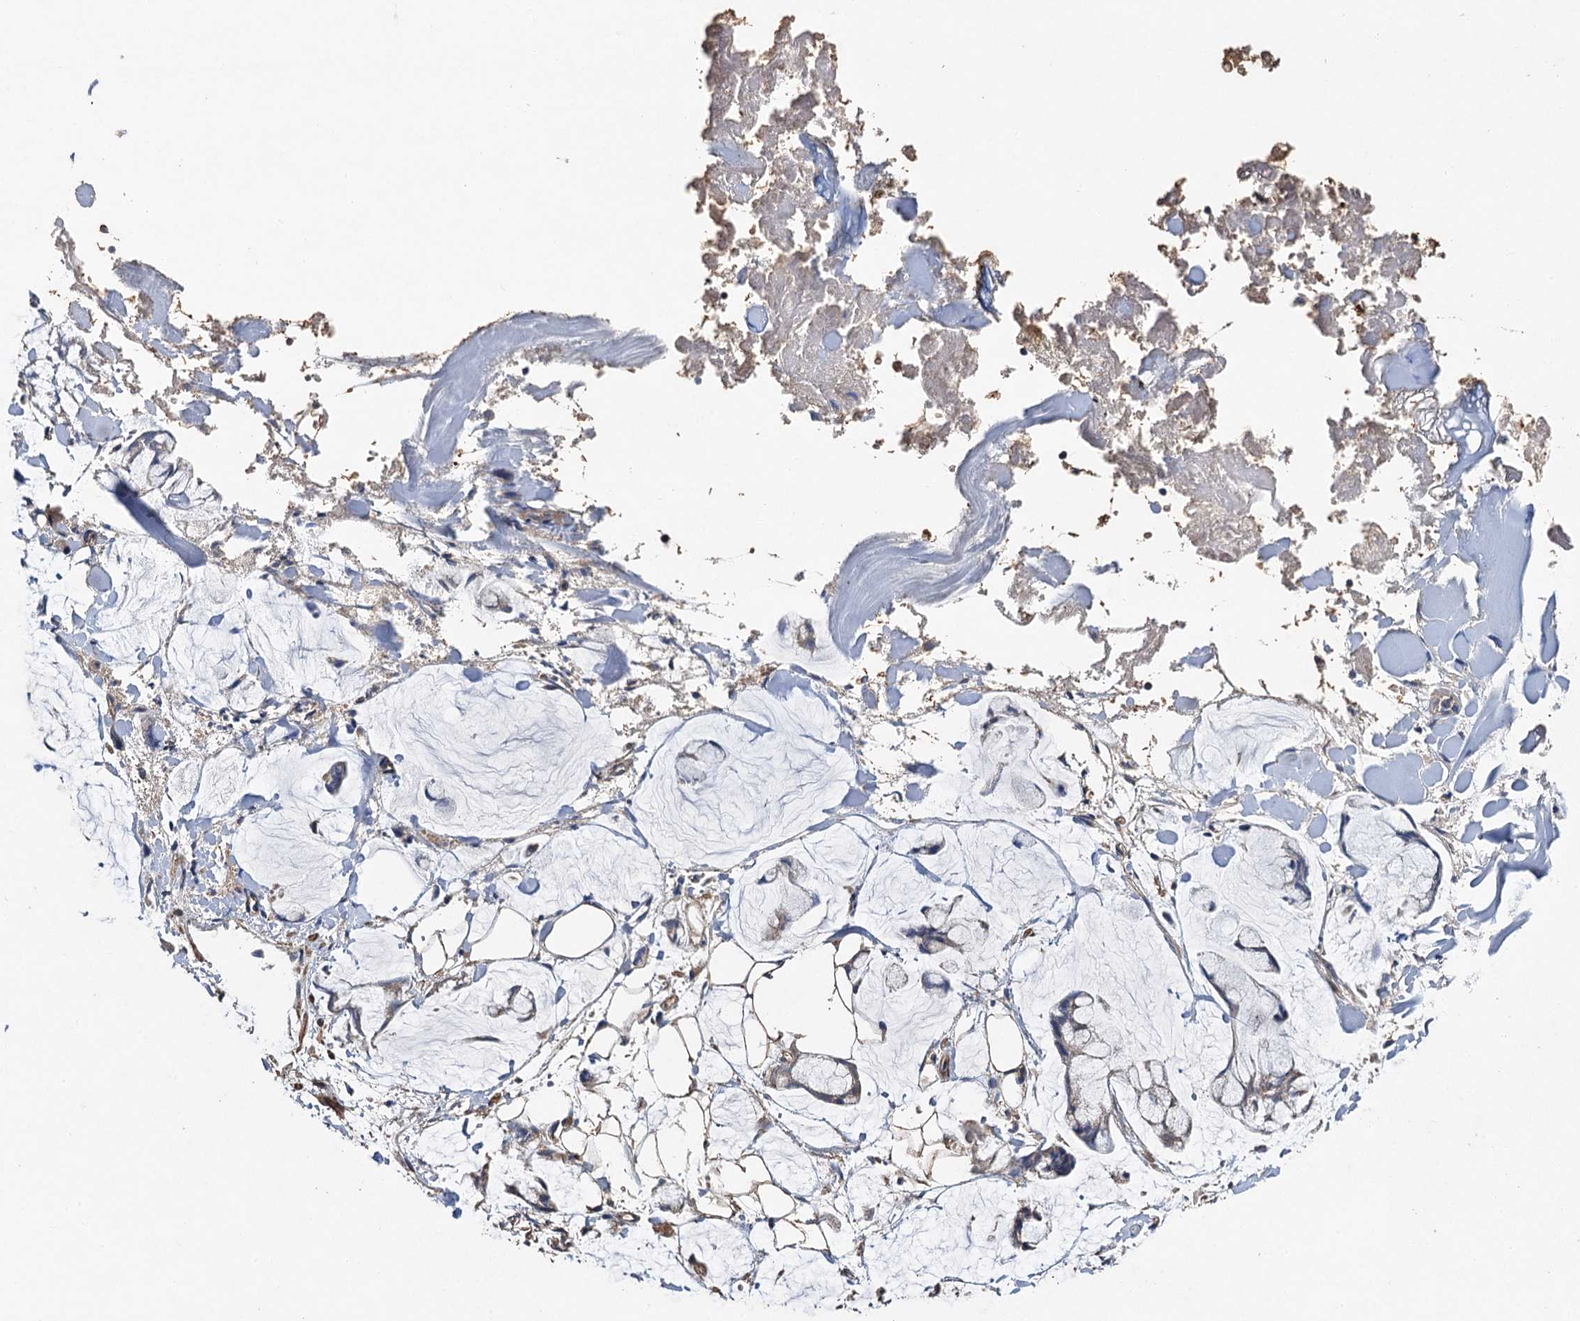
{"staining": {"intensity": "weak", "quantity": ">75%", "location": "cytoplasmic/membranous"}, "tissue": "adipose tissue", "cell_type": "Adipocytes", "image_type": "normal", "snomed": [{"axis": "morphology", "description": "Normal tissue, NOS"}, {"axis": "morphology", "description": "Adenocarcinoma, NOS"}, {"axis": "topography", "description": "Colon"}, {"axis": "topography", "description": "Peripheral nerve tissue"}], "caption": "IHC of benign adipose tissue demonstrates low levels of weak cytoplasmic/membranous staining in approximately >75% of adipocytes.", "gene": "NDUFA13", "patient": {"sex": "male", "age": 14}}